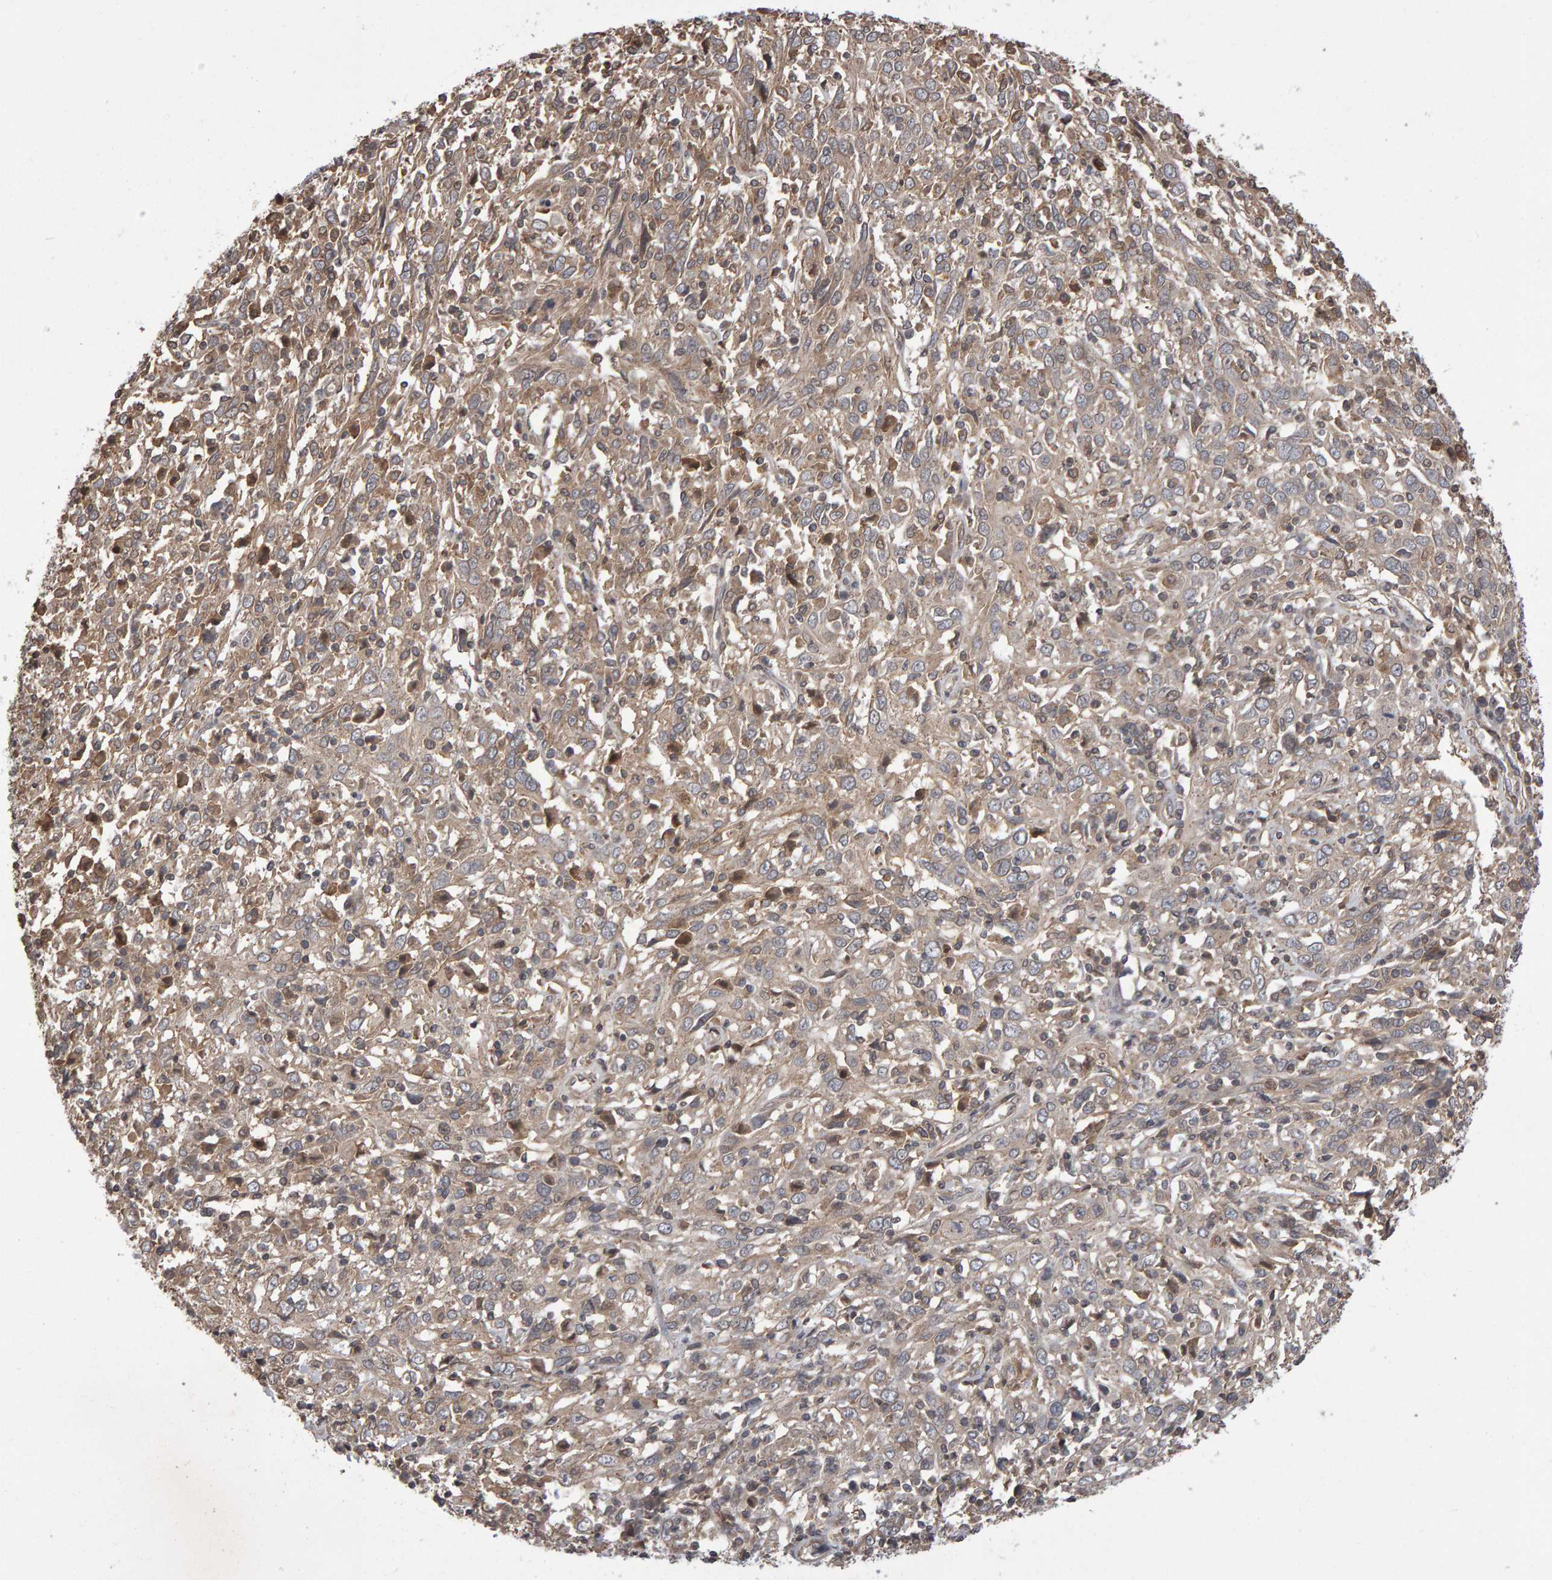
{"staining": {"intensity": "weak", "quantity": ">75%", "location": "cytoplasmic/membranous"}, "tissue": "cervical cancer", "cell_type": "Tumor cells", "image_type": "cancer", "snomed": [{"axis": "morphology", "description": "Squamous cell carcinoma, NOS"}, {"axis": "topography", "description": "Cervix"}], "caption": "A micrograph of squamous cell carcinoma (cervical) stained for a protein displays weak cytoplasmic/membranous brown staining in tumor cells. (DAB IHC, brown staining for protein, blue staining for nuclei).", "gene": "SCRIB", "patient": {"sex": "female", "age": 46}}